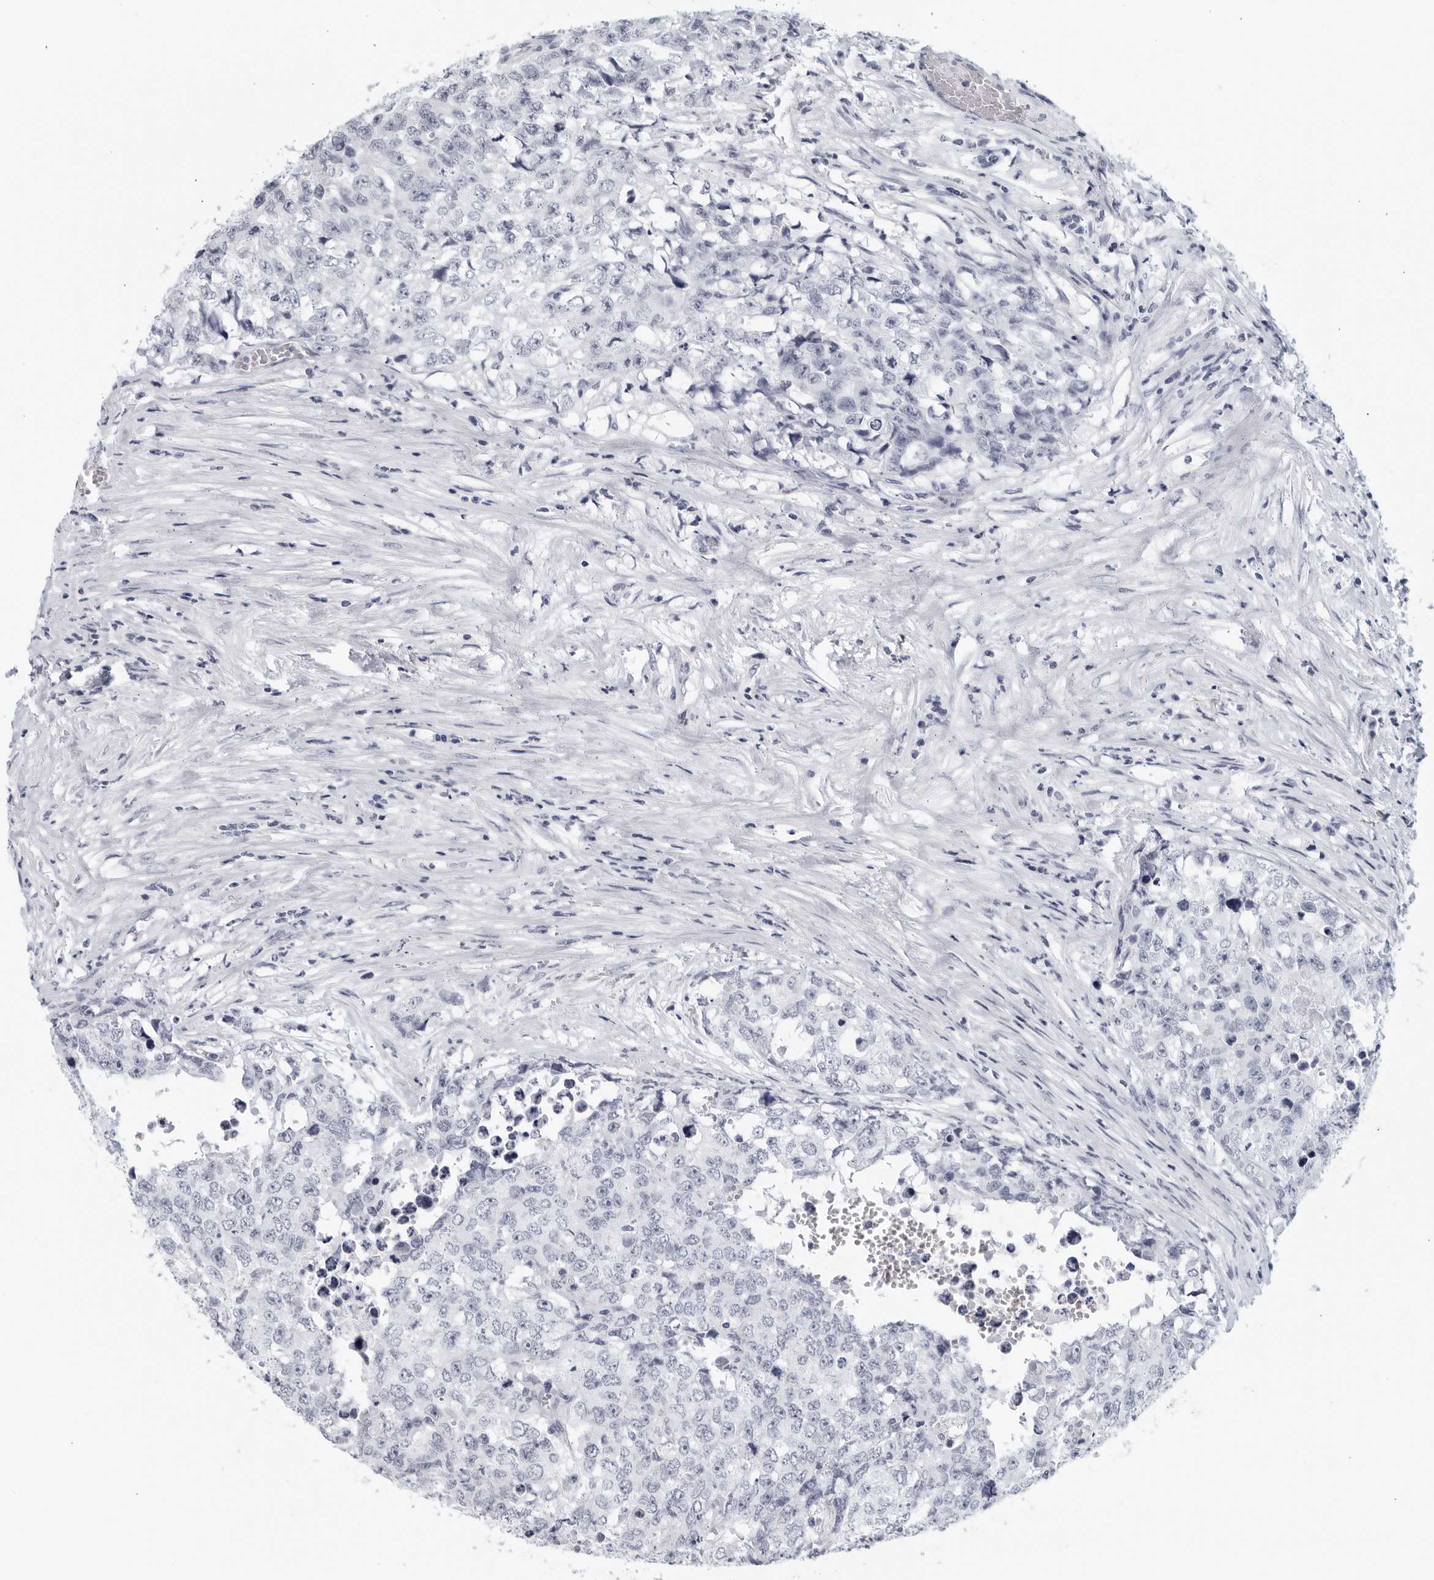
{"staining": {"intensity": "negative", "quantity": "none", "location": "none"}, "tissue": "testis cancer", "cell_type": "Tumor cells", "image_type": "cancer", "snomed": [{"axis": "morphology", "description": "Carcinoma, Embryonal, NOS"}, {"axis": "topography", "description": "Testis"}], "caption": "Protein analysis of testis cancer (embryonal carcinoma) demonstrates no significant positivity in tumor cells.", "gene": "KLK7", "patient": {"sex": "male", "age": 28}}